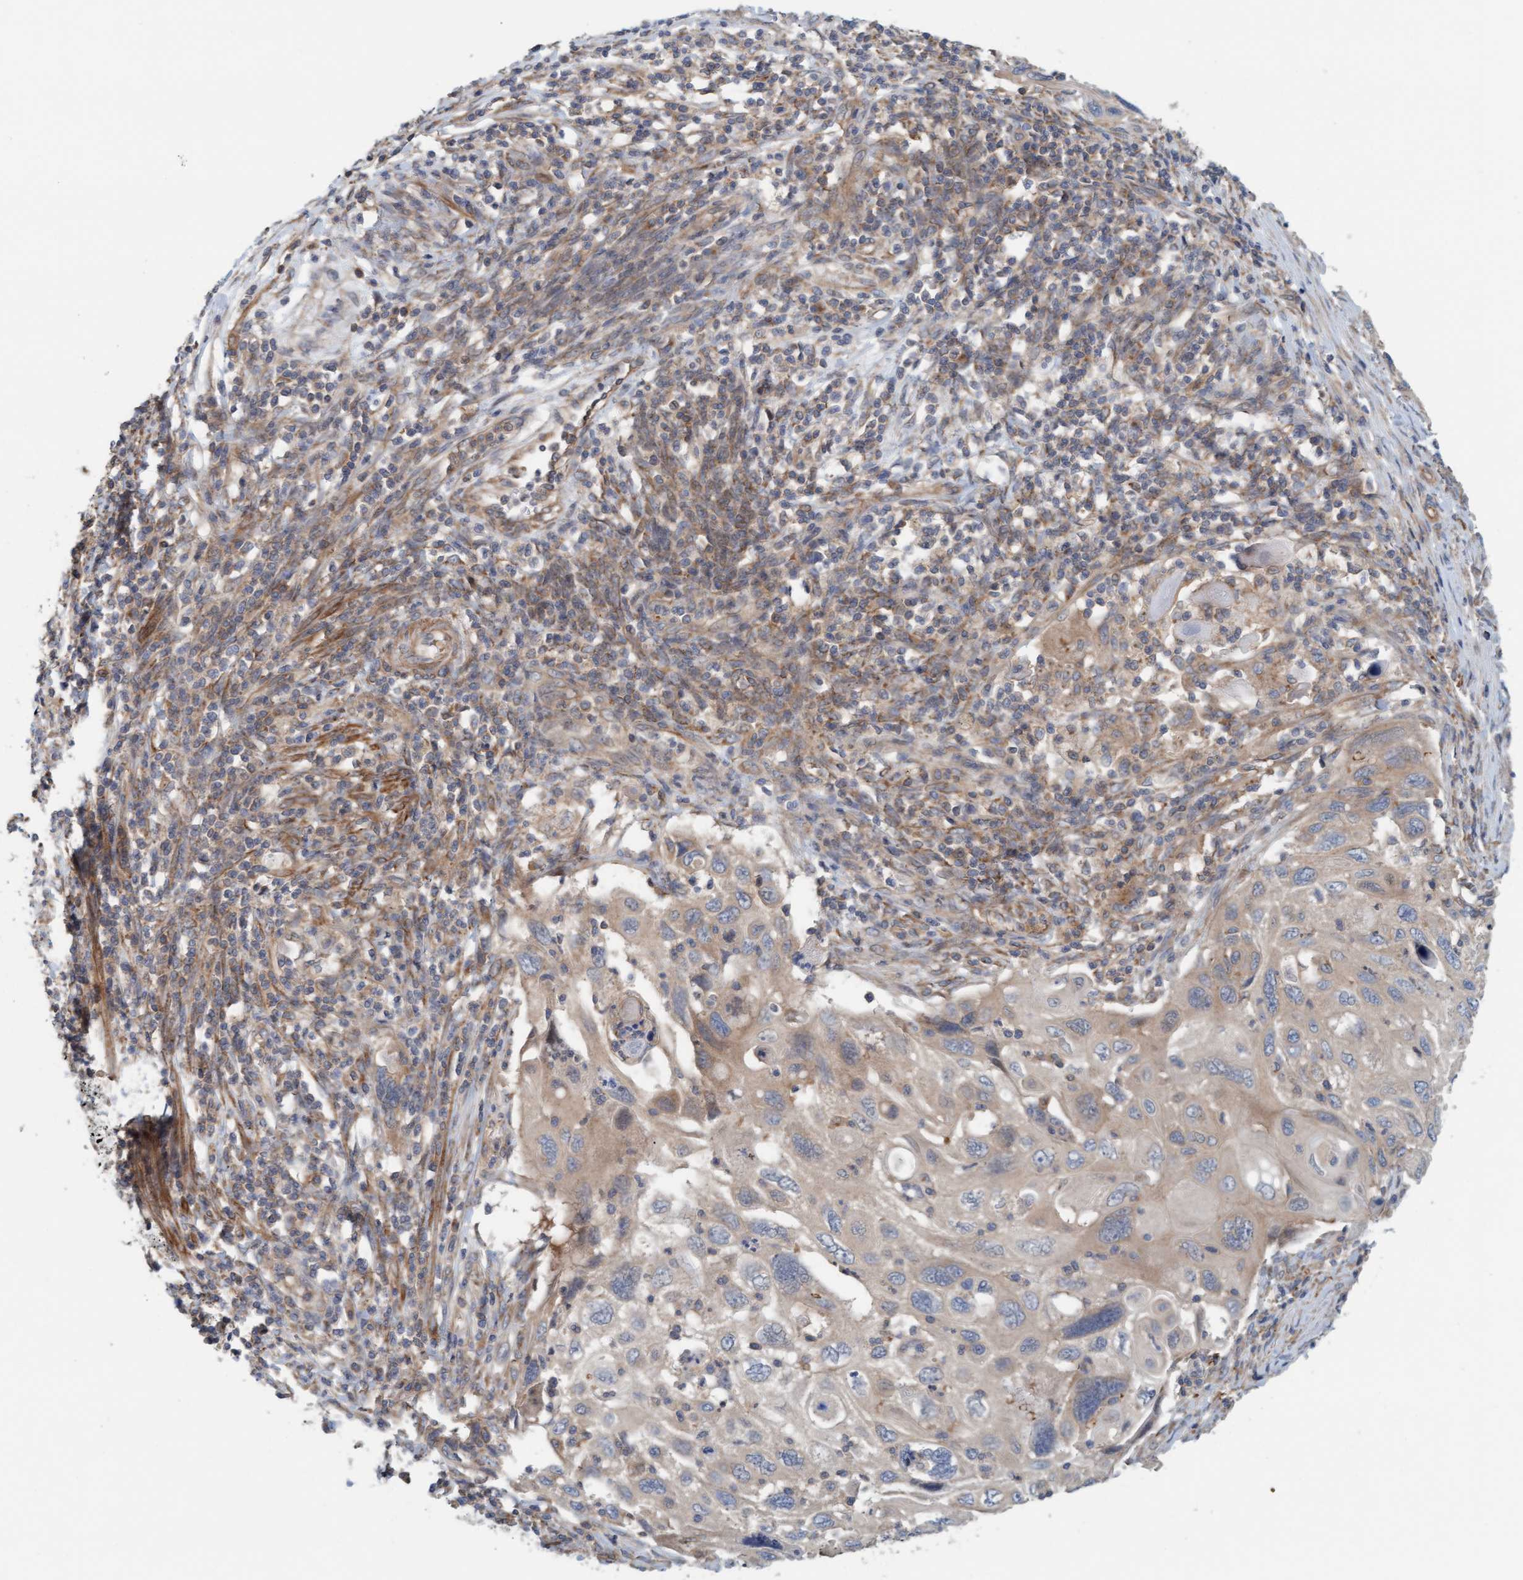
{"staining": {"intensity": "weak", "quantity": "25%-75%", "location": "cytoplasmic/membranous"}, "tissue": "cervical cancer", "cell_type": "Tumor cells", "image_type": "cancer", "snomed": [{"axis": "morphology", "description": "Squamous cell carcinoma, NOS"}, {"axis": "topography", "description": "Cervix"}], "caption": "Tumor cells show weak cytoplasmic/membranous positivity in approximately 25%-75% of cells in squamous cell carcinoma (cervical).", "gene": "UBAP1", "patient": {"sex": "female", "age": 70}}